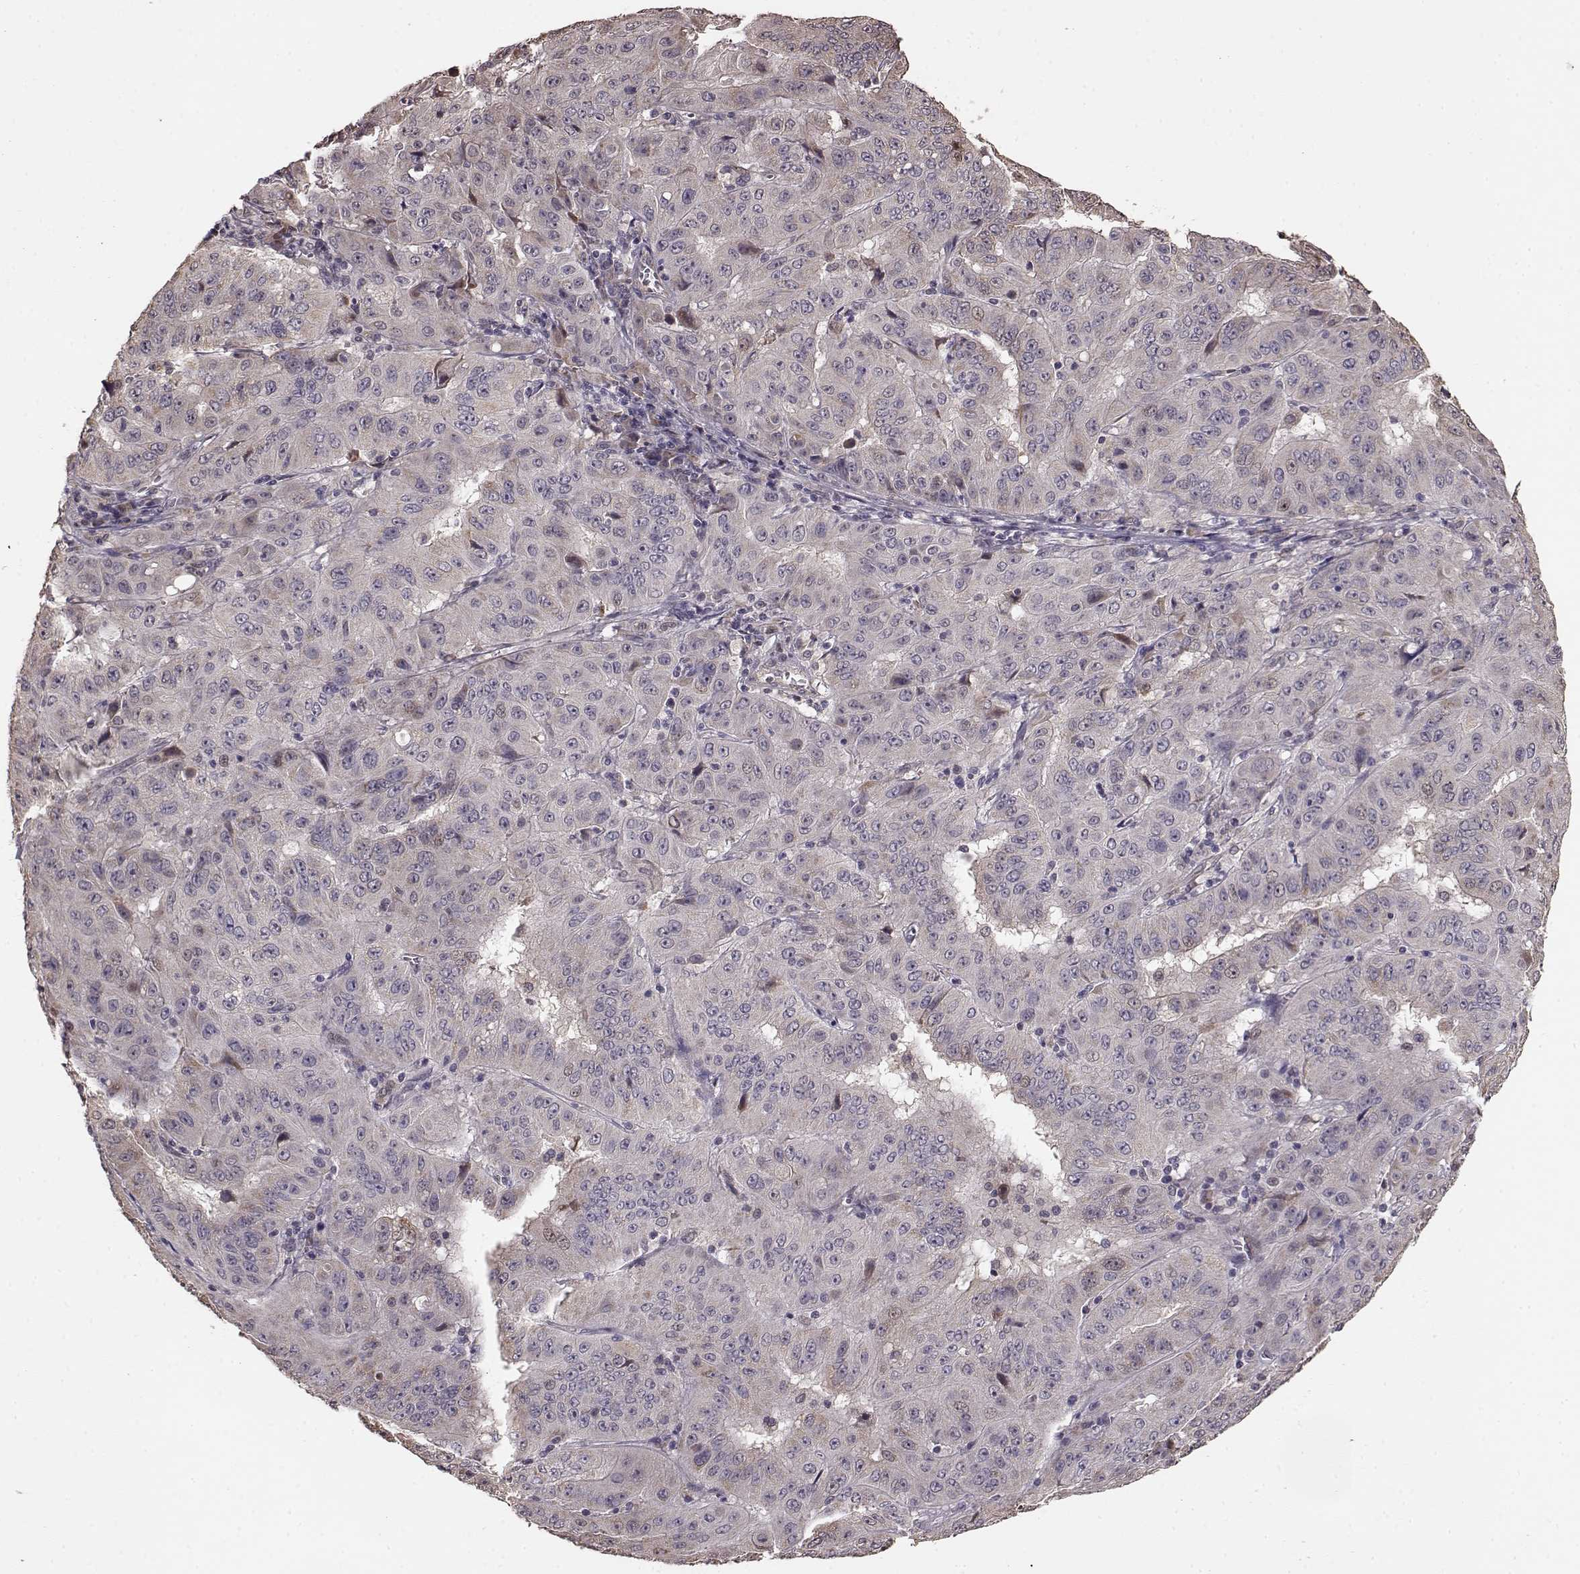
{"staining": {"intensity": "weak", "quantity": "25%-75%", "location": "cytoplasmic/membranous"}, "tissue": "pancreatic cancer", "cell_type": "Tumor cells", "image_type": "cancer", "snomed": [{"axis": "morphology", "description": "Adenocarcinoma, NOS"}, {"axis": "topography", "description": "Pancreas"}], "caption": "This histopathology image reveals adenocarcinoma (pancreatic) stained with IHC to label a protein in brown. The cytoplasmic/membranous of tumor cells show weak positivity for the protein. Nuclei are counter-stained blue.", "gene": "BACH2", "patient": {"sex": "male", "age": 63}}